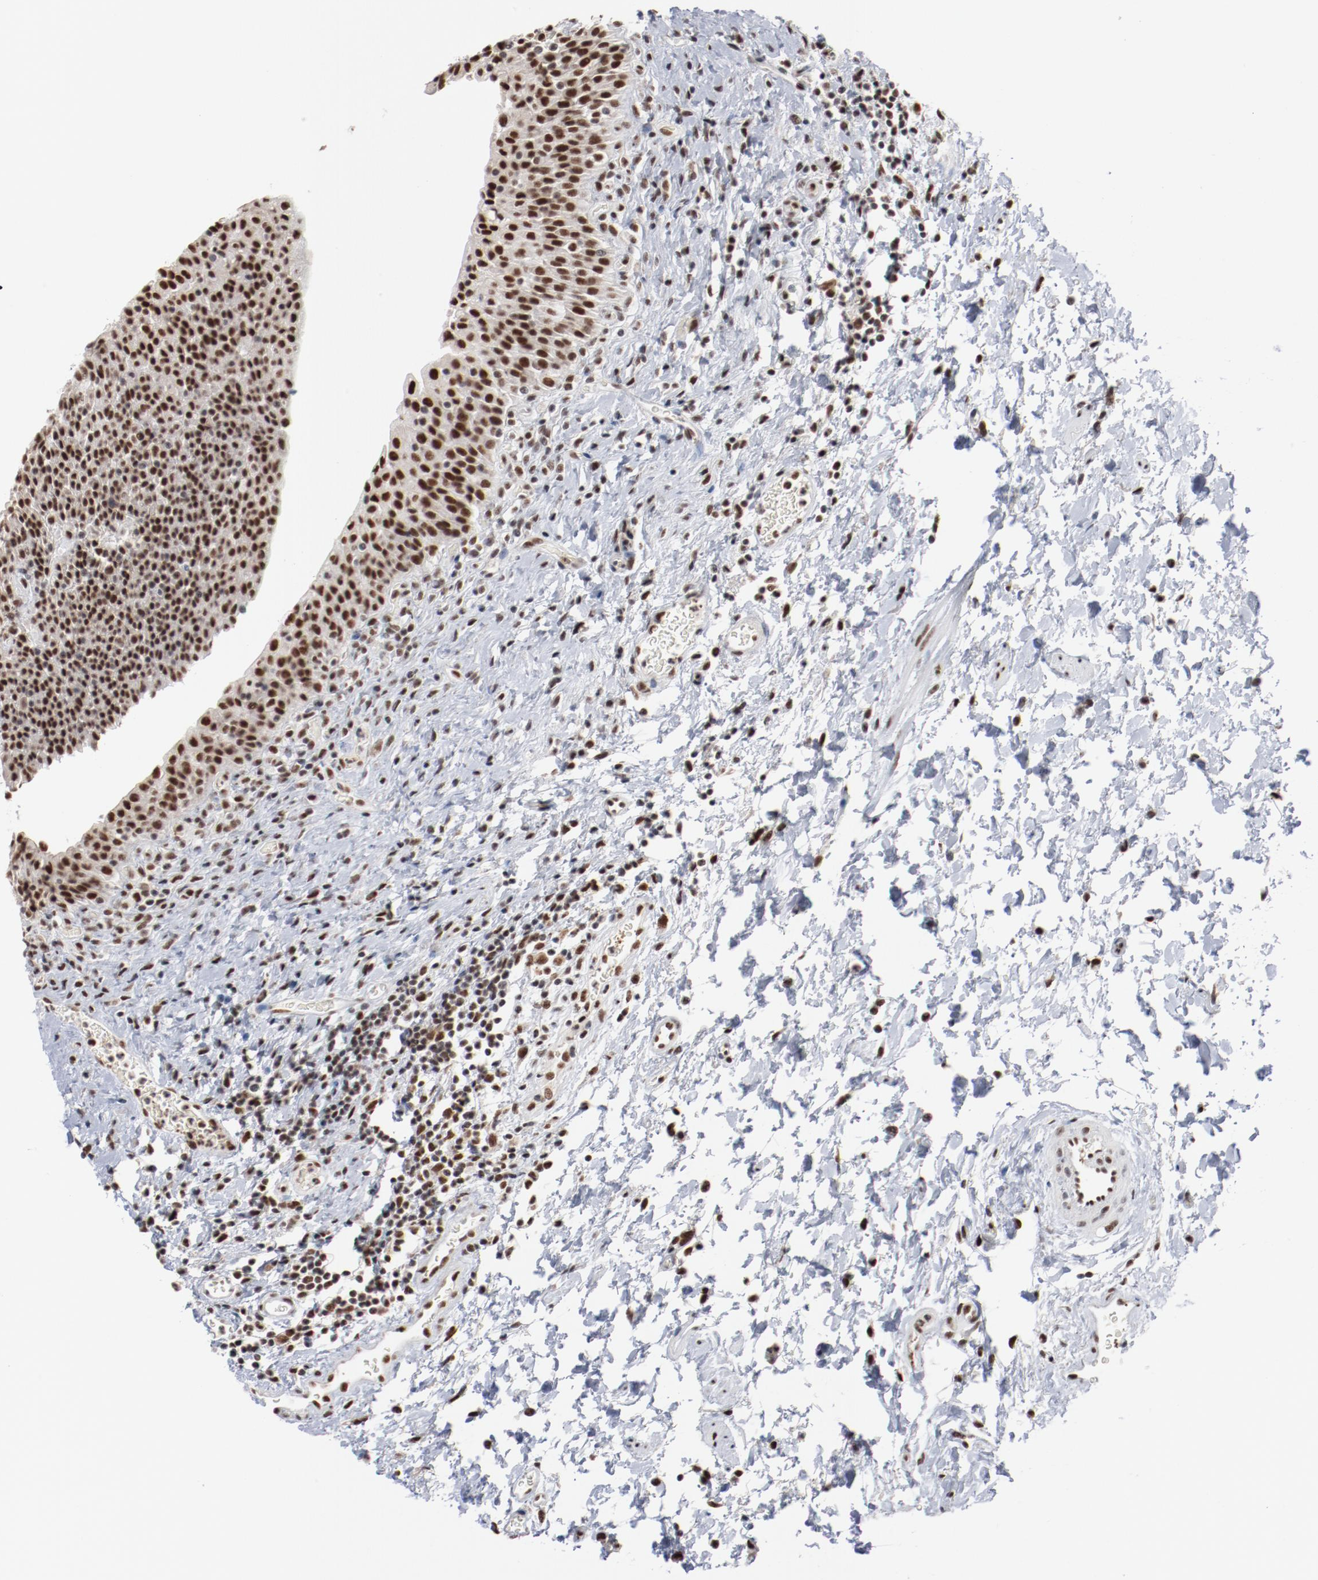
{"staining": {"intensity": "strong", "quantity": ">75%", "location": "nuclear"}, "tissue": "urinary bladder", "cell_type": "Urothelial cells", "image_type": "normal", "snomed": [{"axis": "morphology", "description": "Normal tissue, NOS"}, {"axis": "topography", "description": "Urinary bladder"}], "caption": "Protein expression by immunohistochemistry (IHC) shows strong nuclear expression in about >75% of urothelial cells in unremarkable urinary bladder.", "gene": "BUB3", "patient": {"sex": "male", "age": 51}}